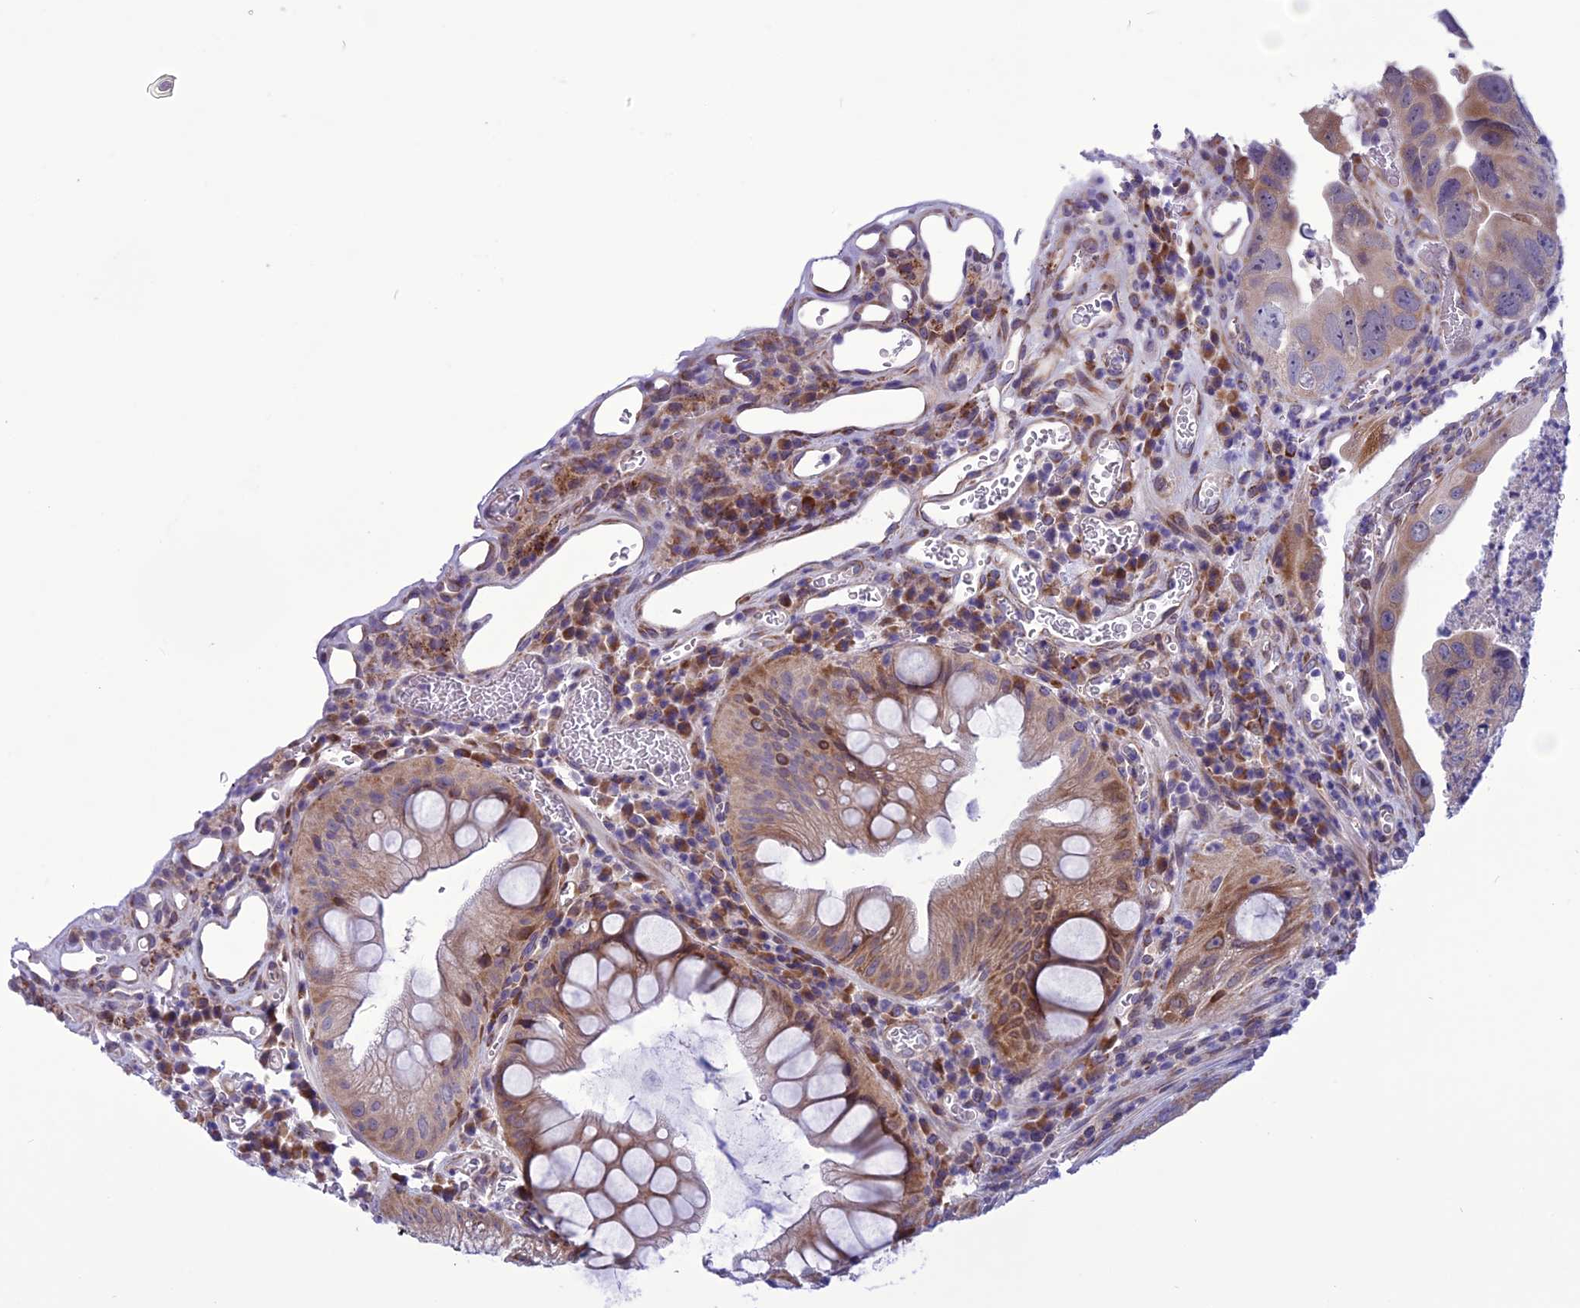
{"staining": {"intensity": "moderate", "quantity": "25%-75%", "location": "cytoplasmic/membranous"}, "tissue": "colorectal cancer", "cell_type": "Tumor cells", "image_type": "cancer", "snomed": [{"axis": "morphology", "description": "Adenocarcinoma, NOS"}, {"axis": "topography", "description": "Rectum"}], "caption": "Immunohistochemical staining of colorectal adenocarcinoma shows medium levels of moderate cytoplasmic/membranous positivity in approximately 25%-75% of tumor cells. The staining was performed using DAB (3,3'-diaminobenzidine) to visualize the protein expression in brown, while the nuclei were stained in blue with hematoxylin (Magnification: 20x).", "gene": "PSMF1", "patient": {"sex": "male", "age": 63}}